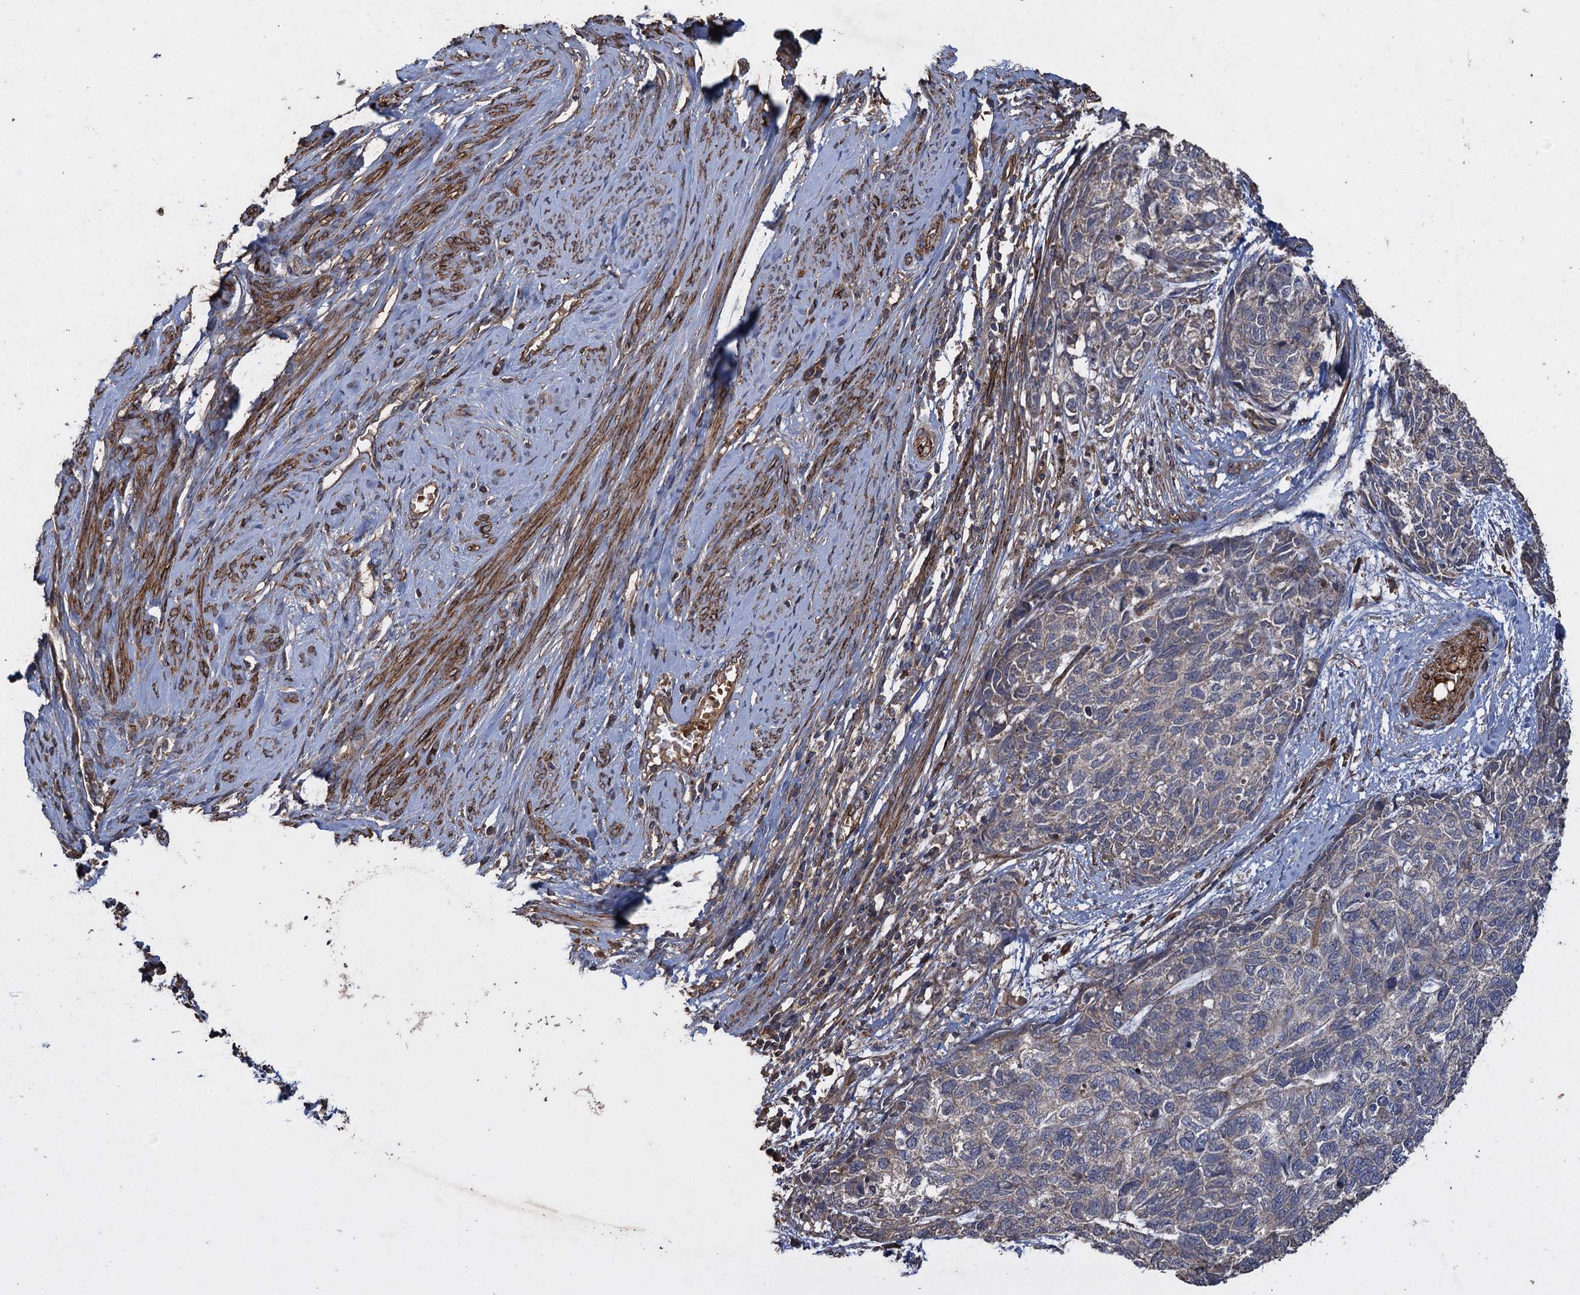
{"staining": {"intensity": "weak", "quantity": "25%-75%", "location": "cytoplasmic/membranous"}, "tissue": "cervical cancer", "cell_type": "Tumor cells", "image_type": "cancer", "snomed": [{"axis": "morphology", "description": "Squamous cell carcinoma, NOS"}, {"axis": "topography", "description": "Cervix"}], "caption": "Cervical cancer (squamous cell carcinoma) stained with DAB (3,3'-diaminobenzidine) IHC shows low levels of weak cytoplasmic/membranous staining in about 25%-75% of tumor cells.", "gene": "TXNDC11", "patient": {"sex": "female", "age": 63}}